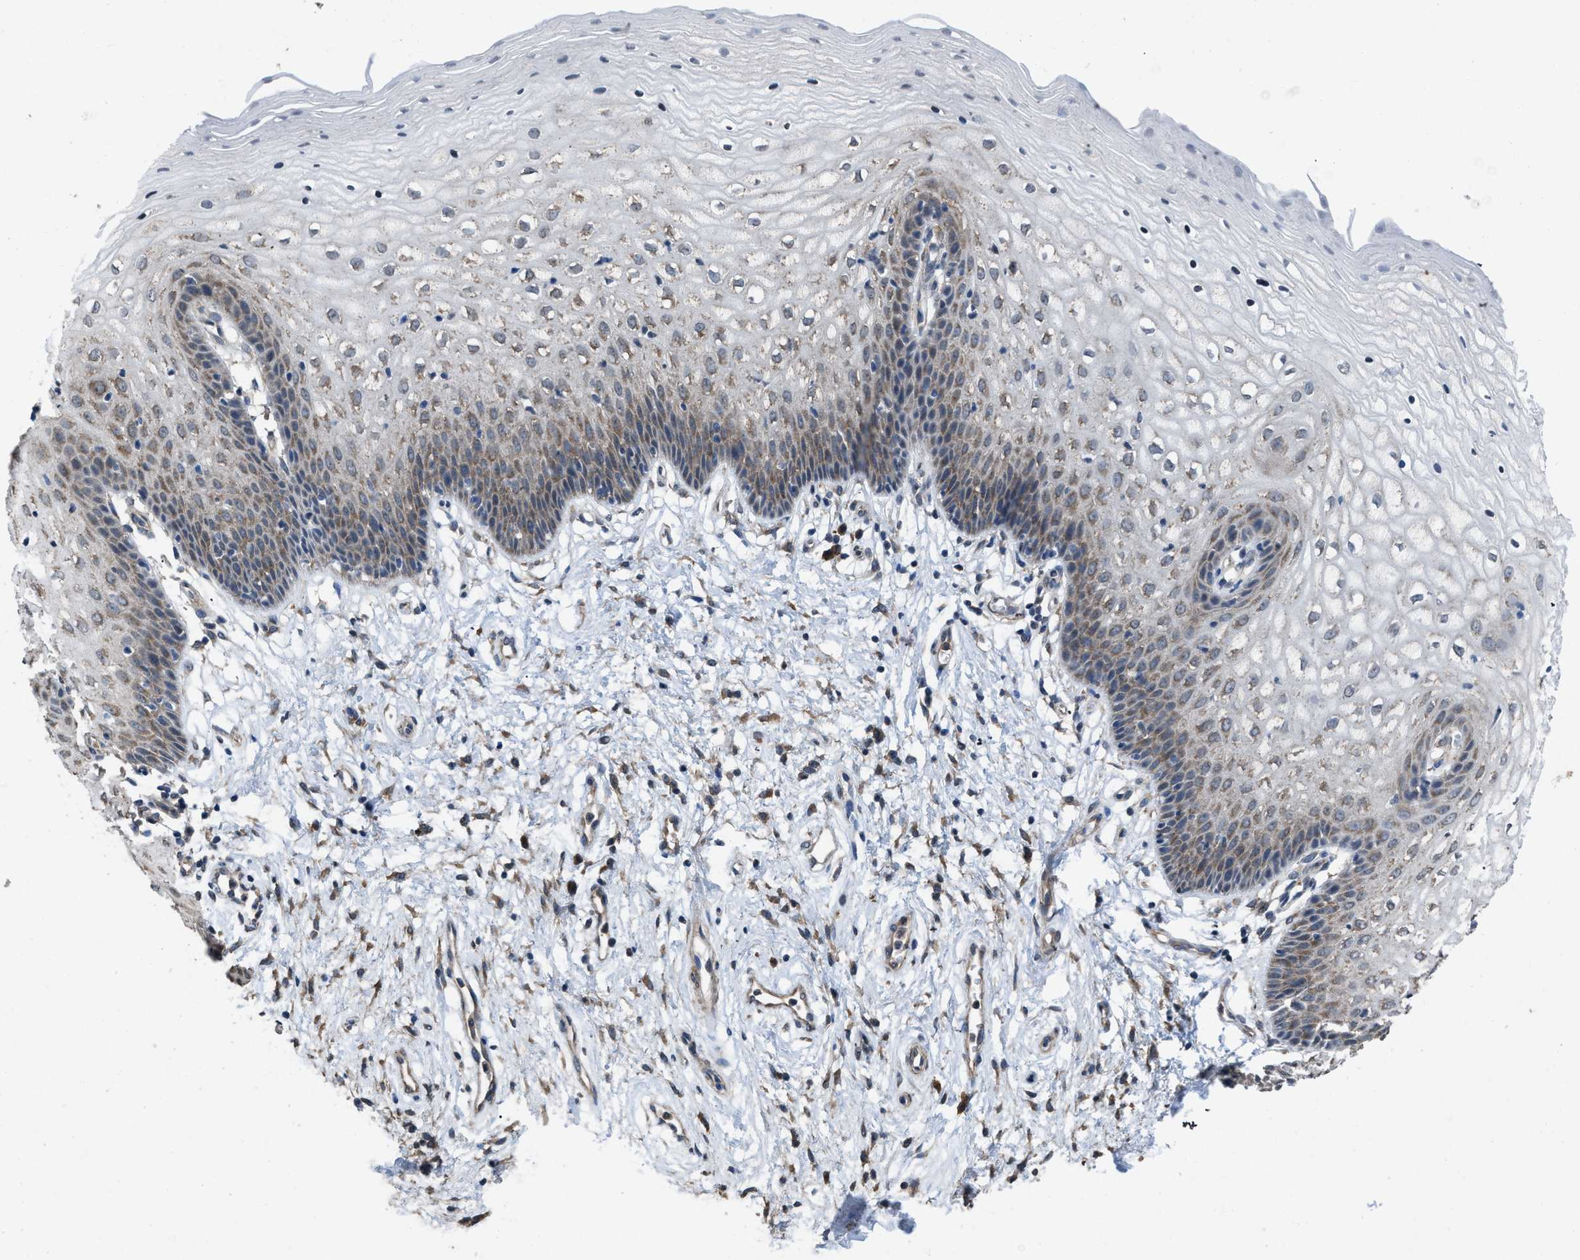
{"staining": {"intensity": "weak", "quantity": "<25%", "location": "cytoplasmic/membranous"}, "tissue": "vagina", "cell_type": "Squamous epithelial cells", "image_type": "normal", "snomed": [{"axis": "morphology", "description": "Normal tissue, NOS"}, {"axis": "topography", "description": "Vagina"}], "caption": "This is a histopathology image of IHC staining of benign vagina, which shows no positivity in squamous epithelial cells.", "gene": "ARL6", "patient": {"sex": "female", "age": 34}}